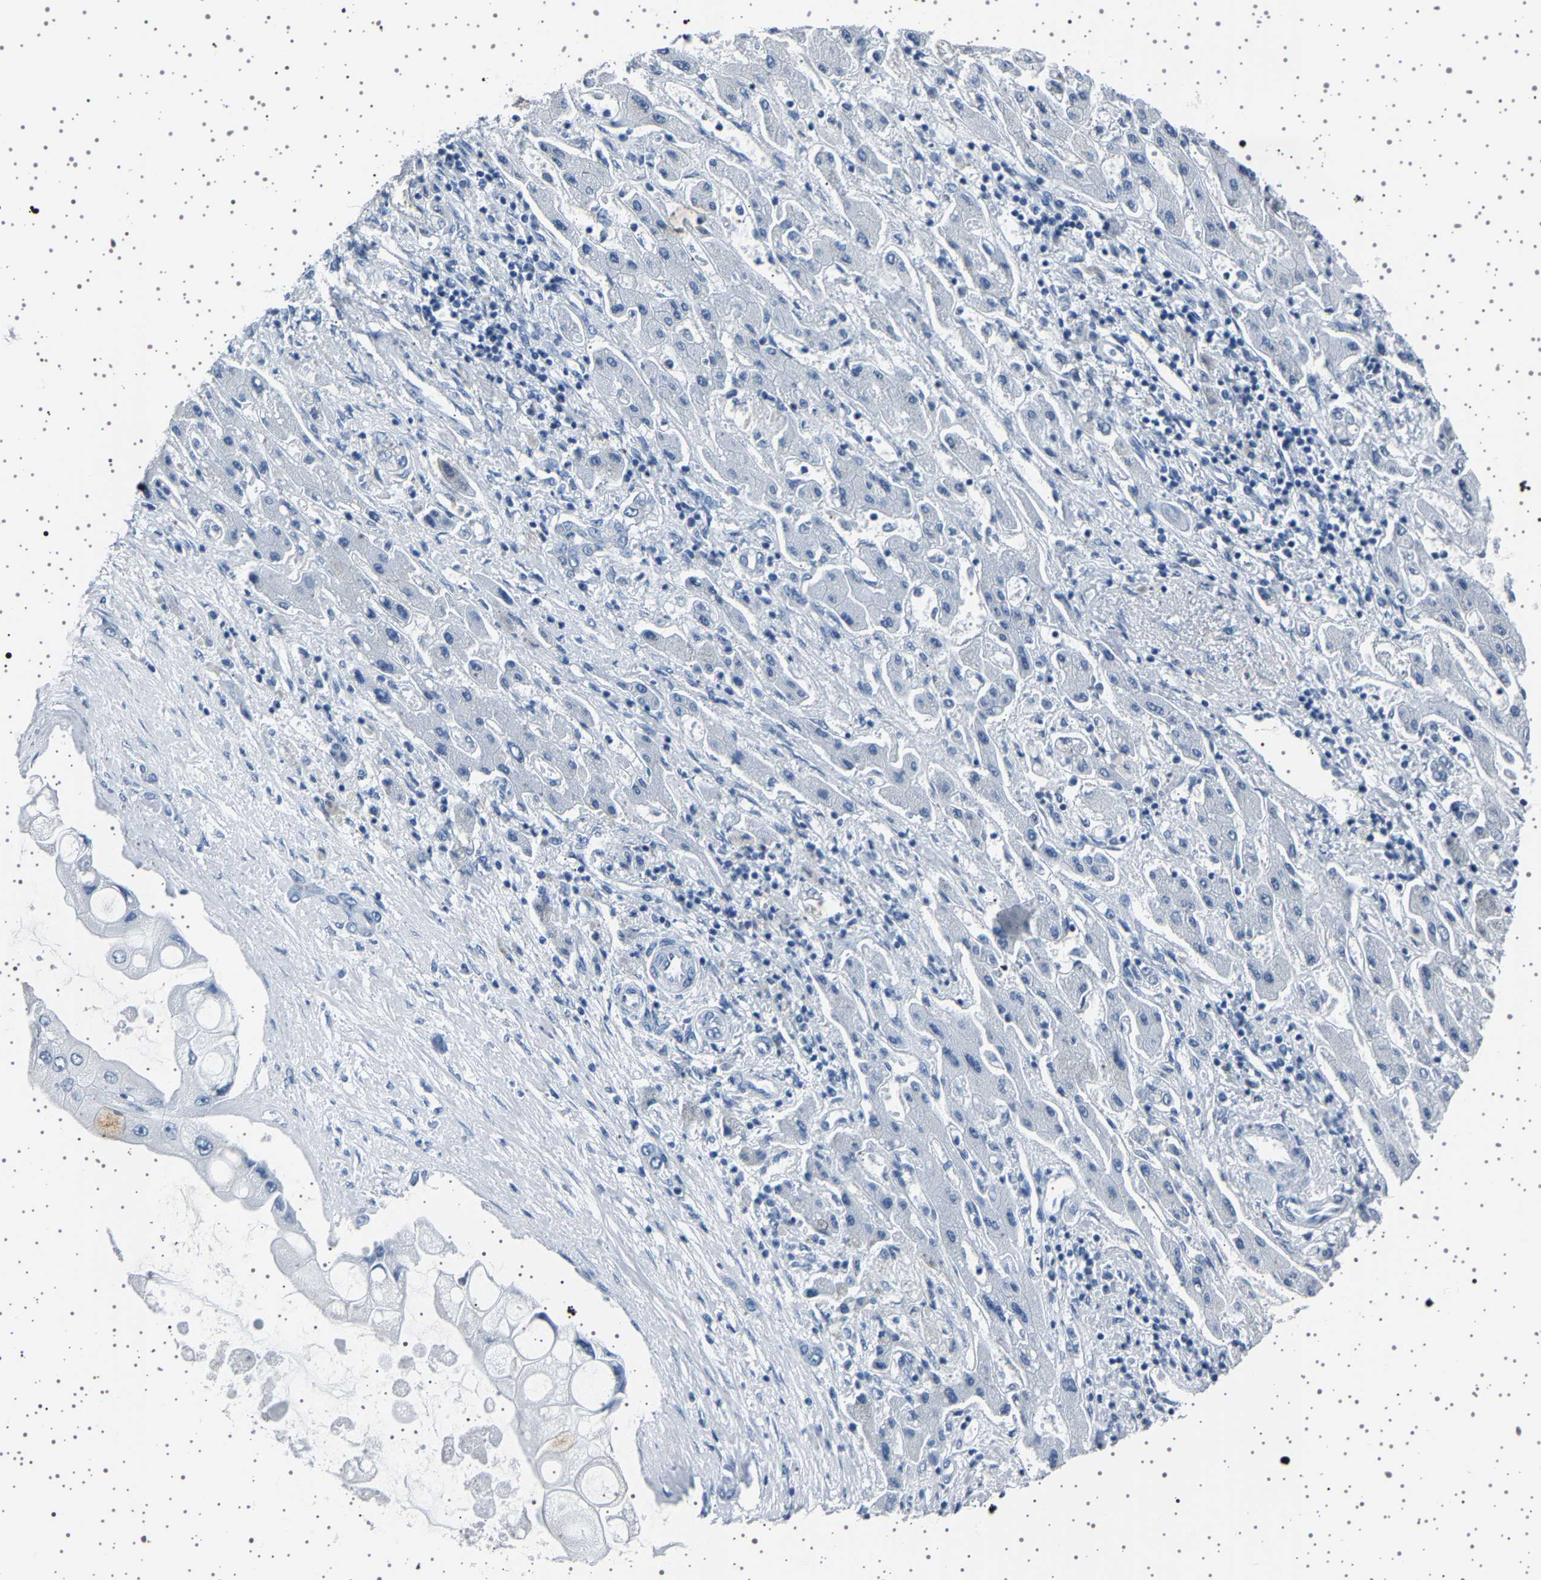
{"staining": {"intensity": "negative", "quantity": "none", "location": "none"}, "tissue": "liver cancer", "cell_type": "Tumor cells", "image_type": "cancer", "snomed": [{"axis": "morphology", "description": "Cholangiocarcinoma"}, {"axis": "topography", "description": "Liver"}], "caption": "Immunohistochemistry image of human liver cancer (cholangiocarcinoma) stained for a protein (brown), which reveals no expression in tumor cells. Brightfield microscopy of immunohistochemistry stained with DAB (3,3'-diaminobenzidine) (brown) and hematoxylin (blue), captured at high magnification.", "gene": "TFF3", "patient": {"sex": "male", "age": 50}}